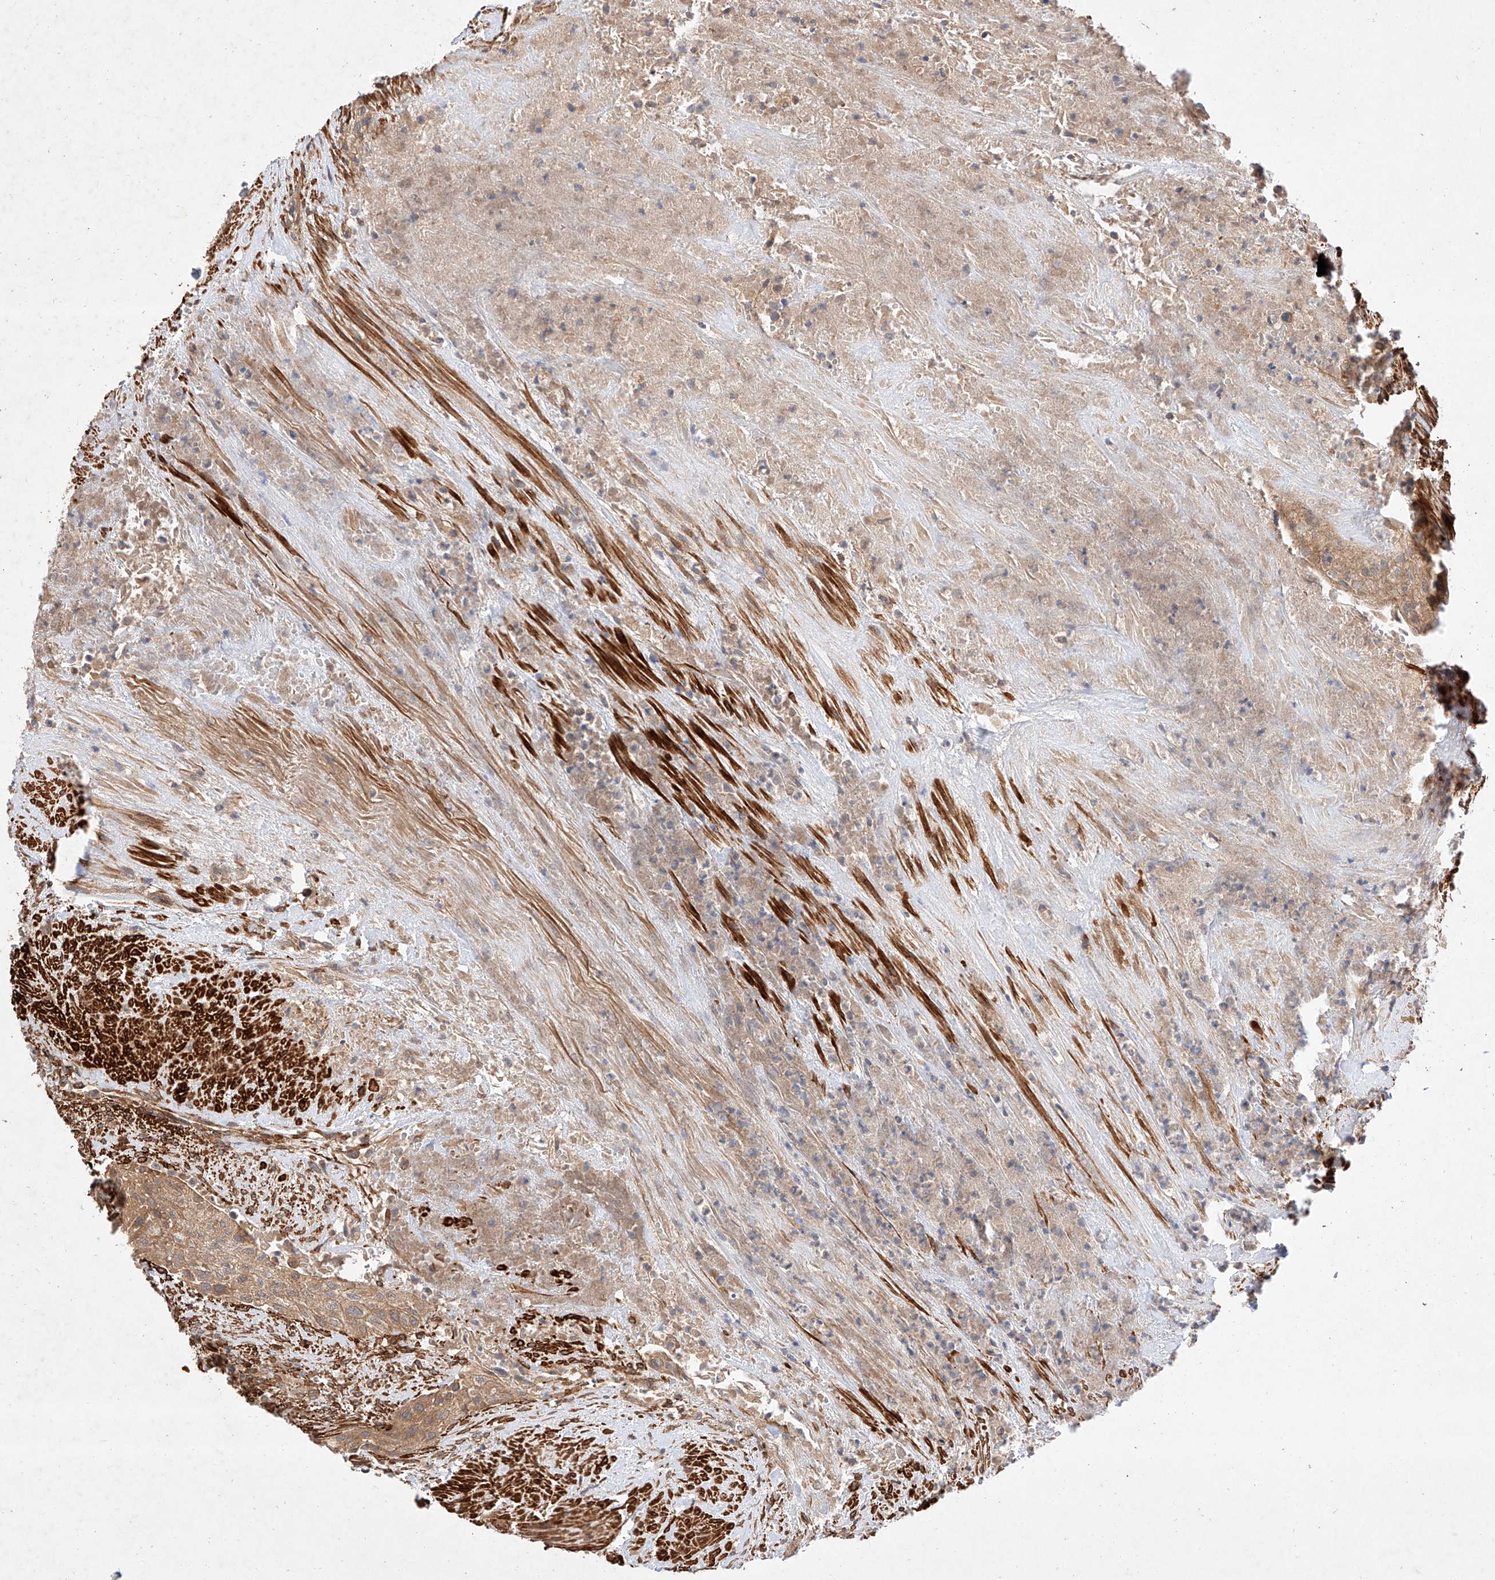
{"staining": {"intensity": "moderate", "quantity": ">75%", "location": "cytoplasmic/membranous"}, "tissue": "urothelial cancer", "cell_type": "Tumor cells", "image_type": "cancer", "snomed": [{"axis": "morphology", "description": "Urothelial carcinoma, High grade"}, {"axis": "topography", "description": "Urinary bladder"}], "caption": "DAB (3,3'-diaminobenzidine) immunohistochemical staining of human high-grade urothelial carcinoma displays moderate cytoplasmic/membranous protein positivity in about >75% of tumor cells. Using DAB (3,3'-diaminobenzidine) (brown) and hematoxylin (blue) stains, captured at high magnification using brightfield microscopy.", "gene": "RAB23", "patient": {"sex": "male", "age": 35}}